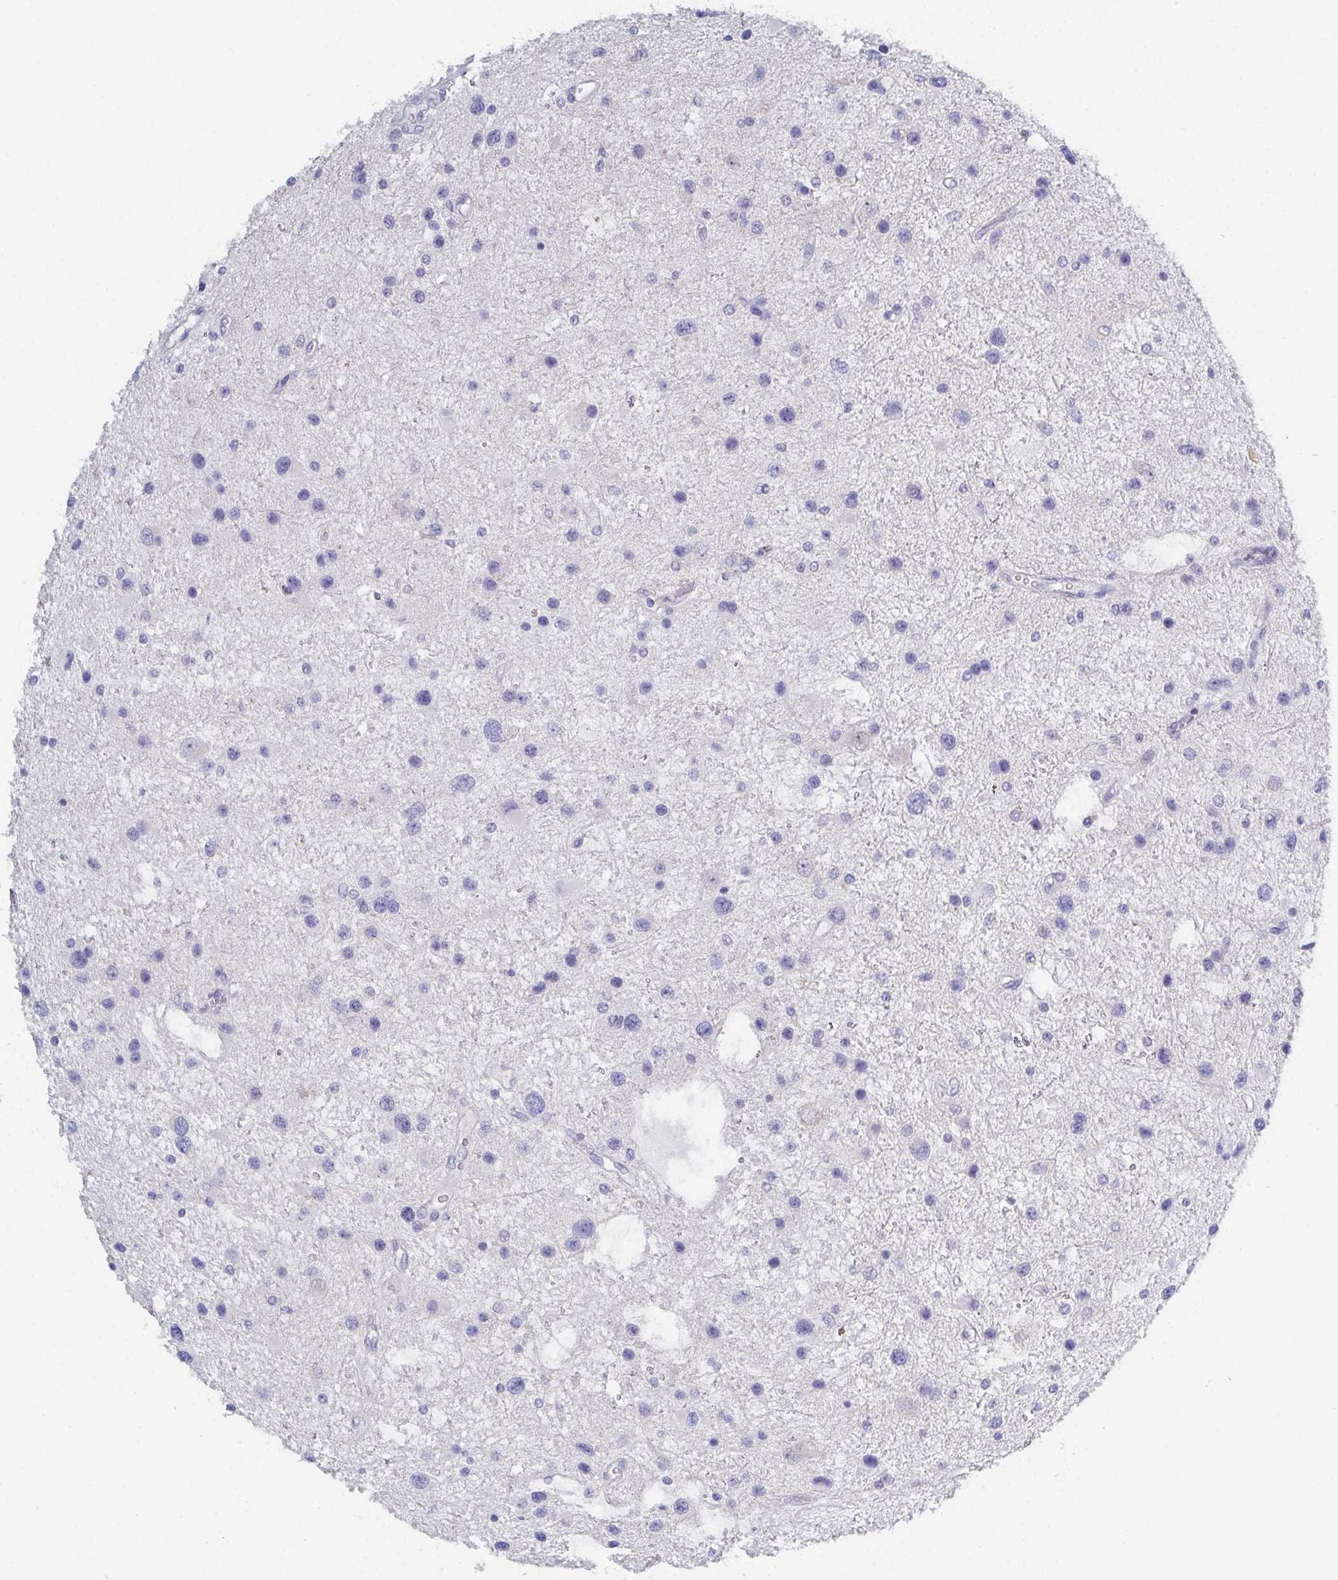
{"staining": {"intensity": "negative", "quantity": "none", "location": "none"}, "tissue": "glioma", "cell_type": "Tumor cells", "image_type": "cancer", "snomed": [{"axis": "morphology", "description": "Glioma, malignant, Low grade"}, {"axis": "topography", "description": "Brain"}], "caption": "There is no significant staining in tumor cells of low-grade glioma (malignant).", "gene": "SSC4D", "patient": {"sex": "female", "age": 32}}